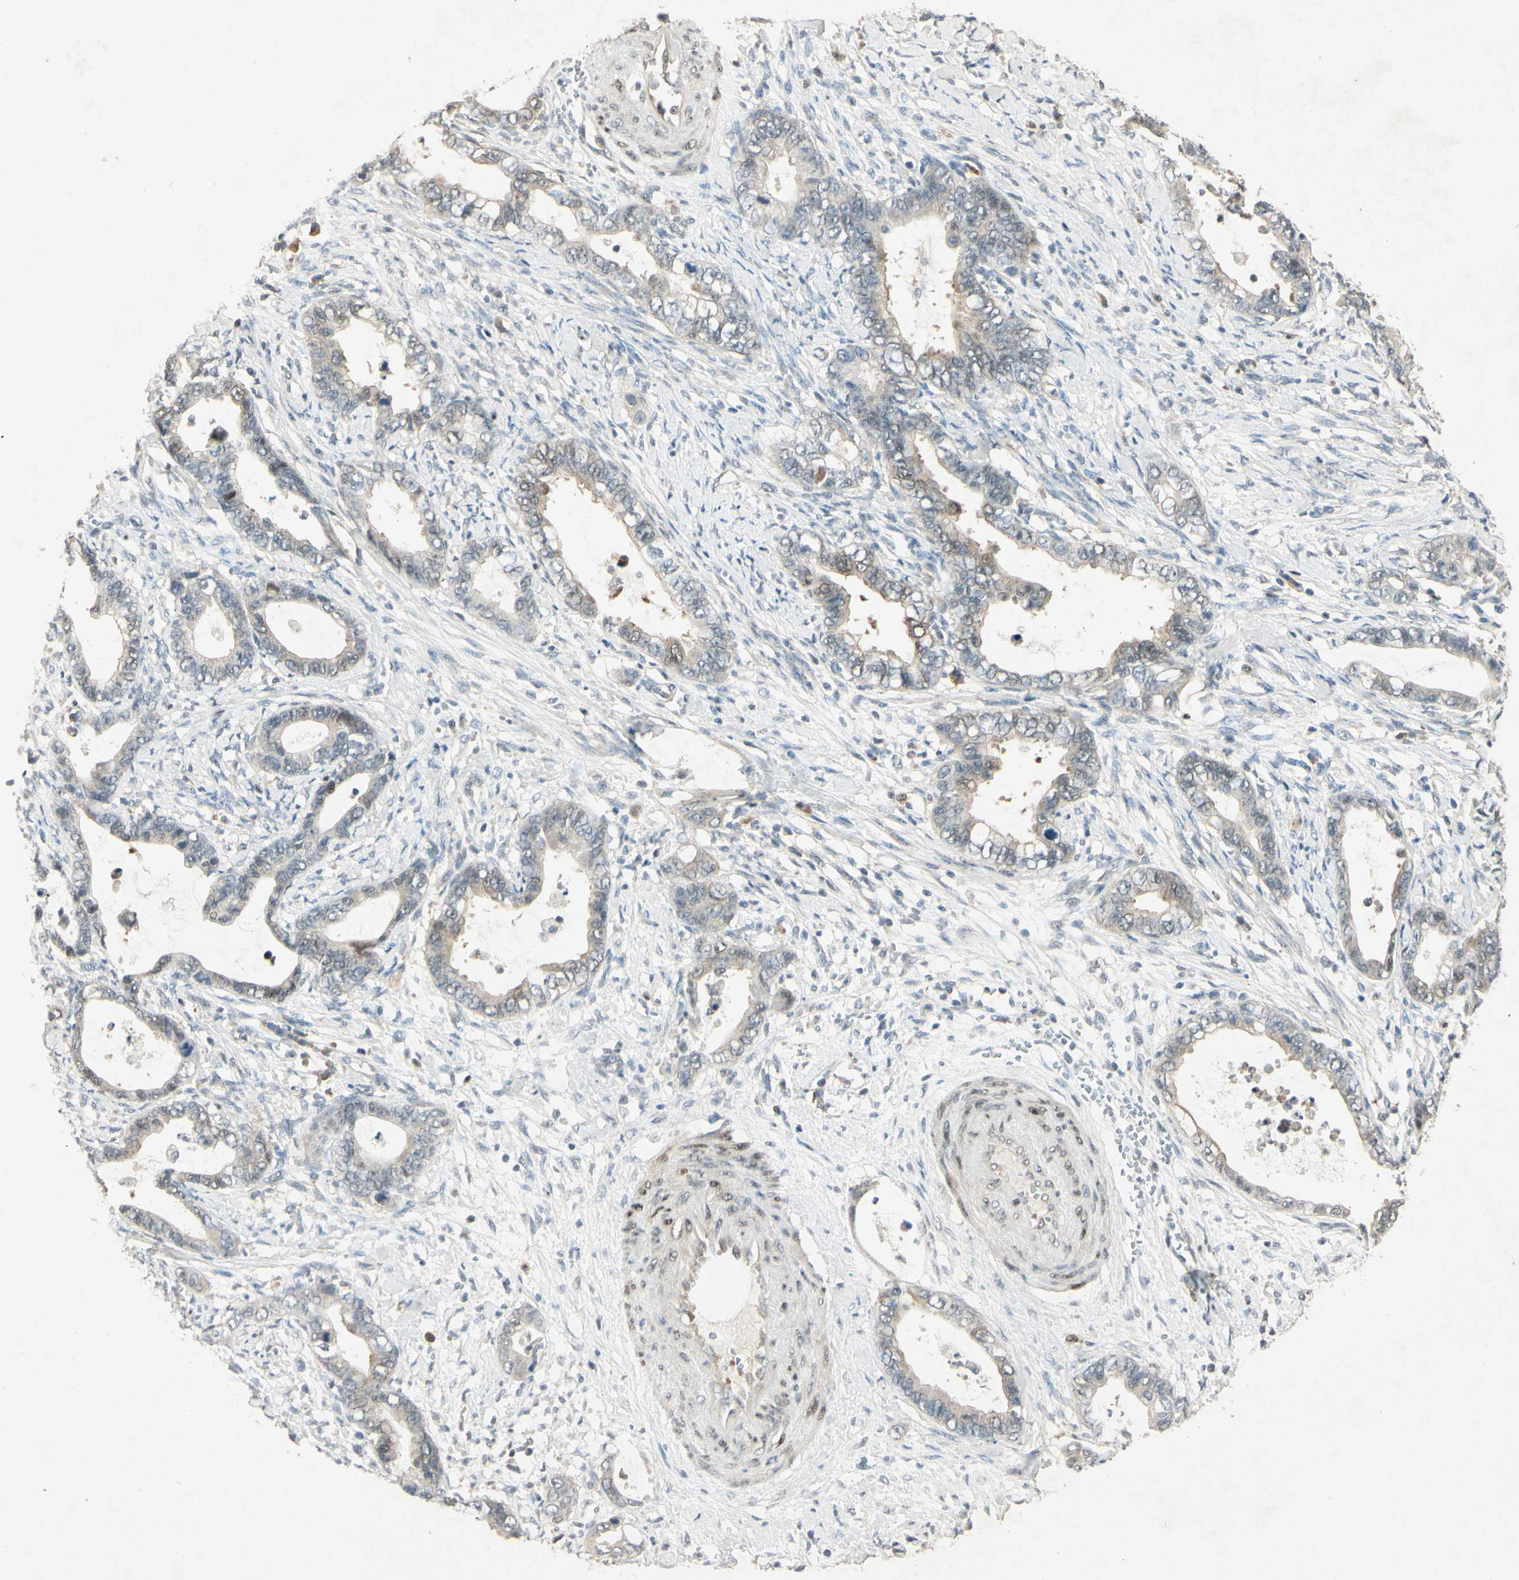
{"staining": {"intensity": "weak", "quantity": "25%-75%", "location": "cytoplasmic/membranous,nuclear"}, "tissue": "cervical cancer", "cell_type": "Tumor cells", "image_type": "cancer", "snomed": [{"axis": "morphology", "description": "Adenocarcinoma, NOS"}, {"axis": "topography", "description": "Cervix"}], "caption": "Immunohistochemistry of human cervical cancer (adenocarcinoma) reveals low levels of weak cytoplasmic/membranous and nuclear staining in approximately 25%-75% of tumor cells. (DAB IHC, brown staining for protein, blue staining for nuclei).", "gene": "HSPA1B", "patient": {"sex": "female", "age": 44}}